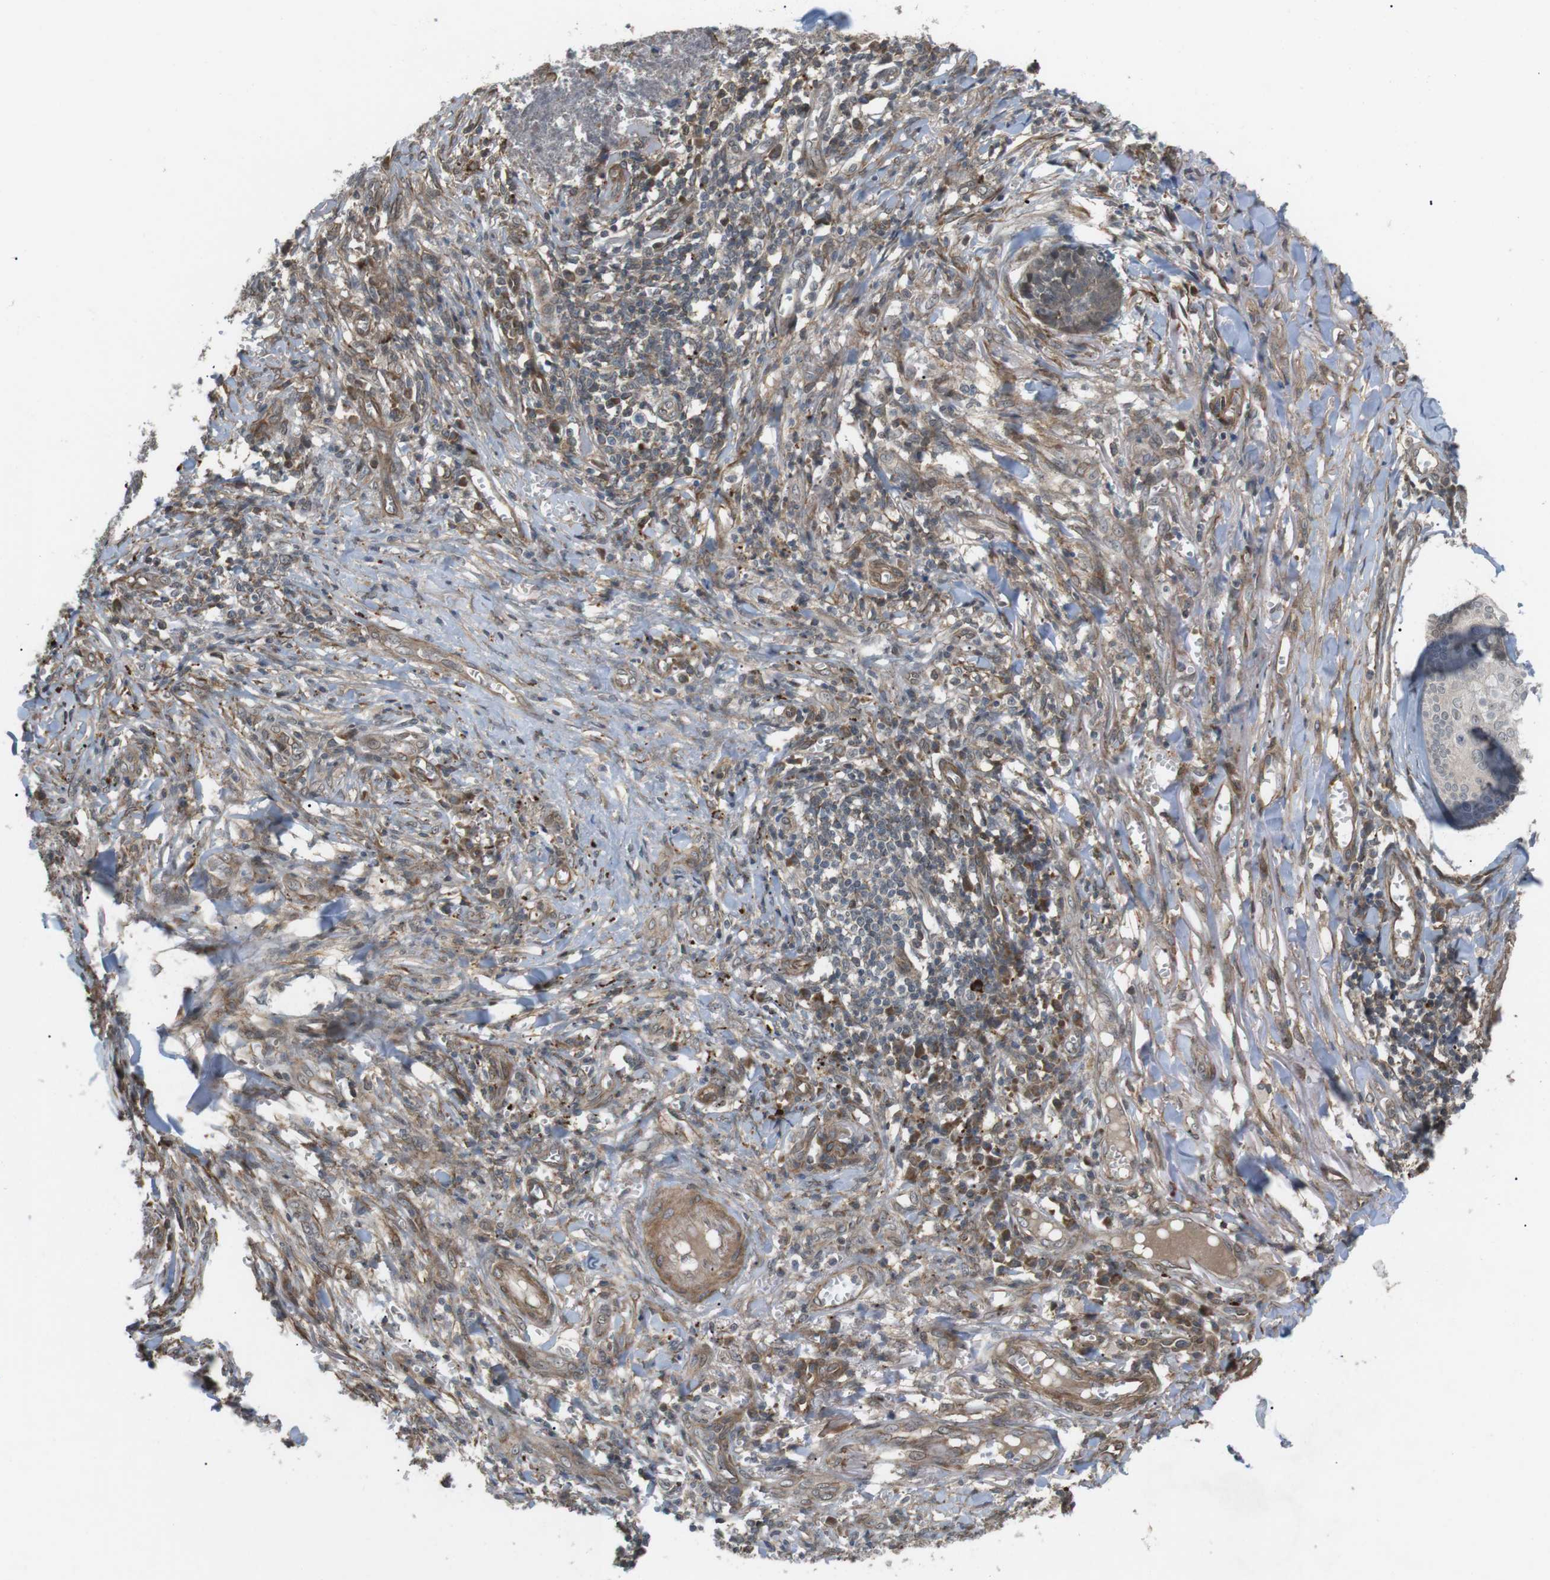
{"staining": {"intensity": "weak", "quantity": "<25%", "location": "cytoplasmic/membranous"}, "tissue": "skin cancer", "cell_type": "Tumor cells", "image_type": "cancer", "snomed": [{"axis": "morphology", "description": "Basal cell carcinoma"}, {"axis": "topography", "description": "Skin"}], "caption": "Tumor cells are negative for brown protein staining in basal cell carcinoma (skin).", "gene": "KANK2", "patient": {"sex": "male", "age": 84}}